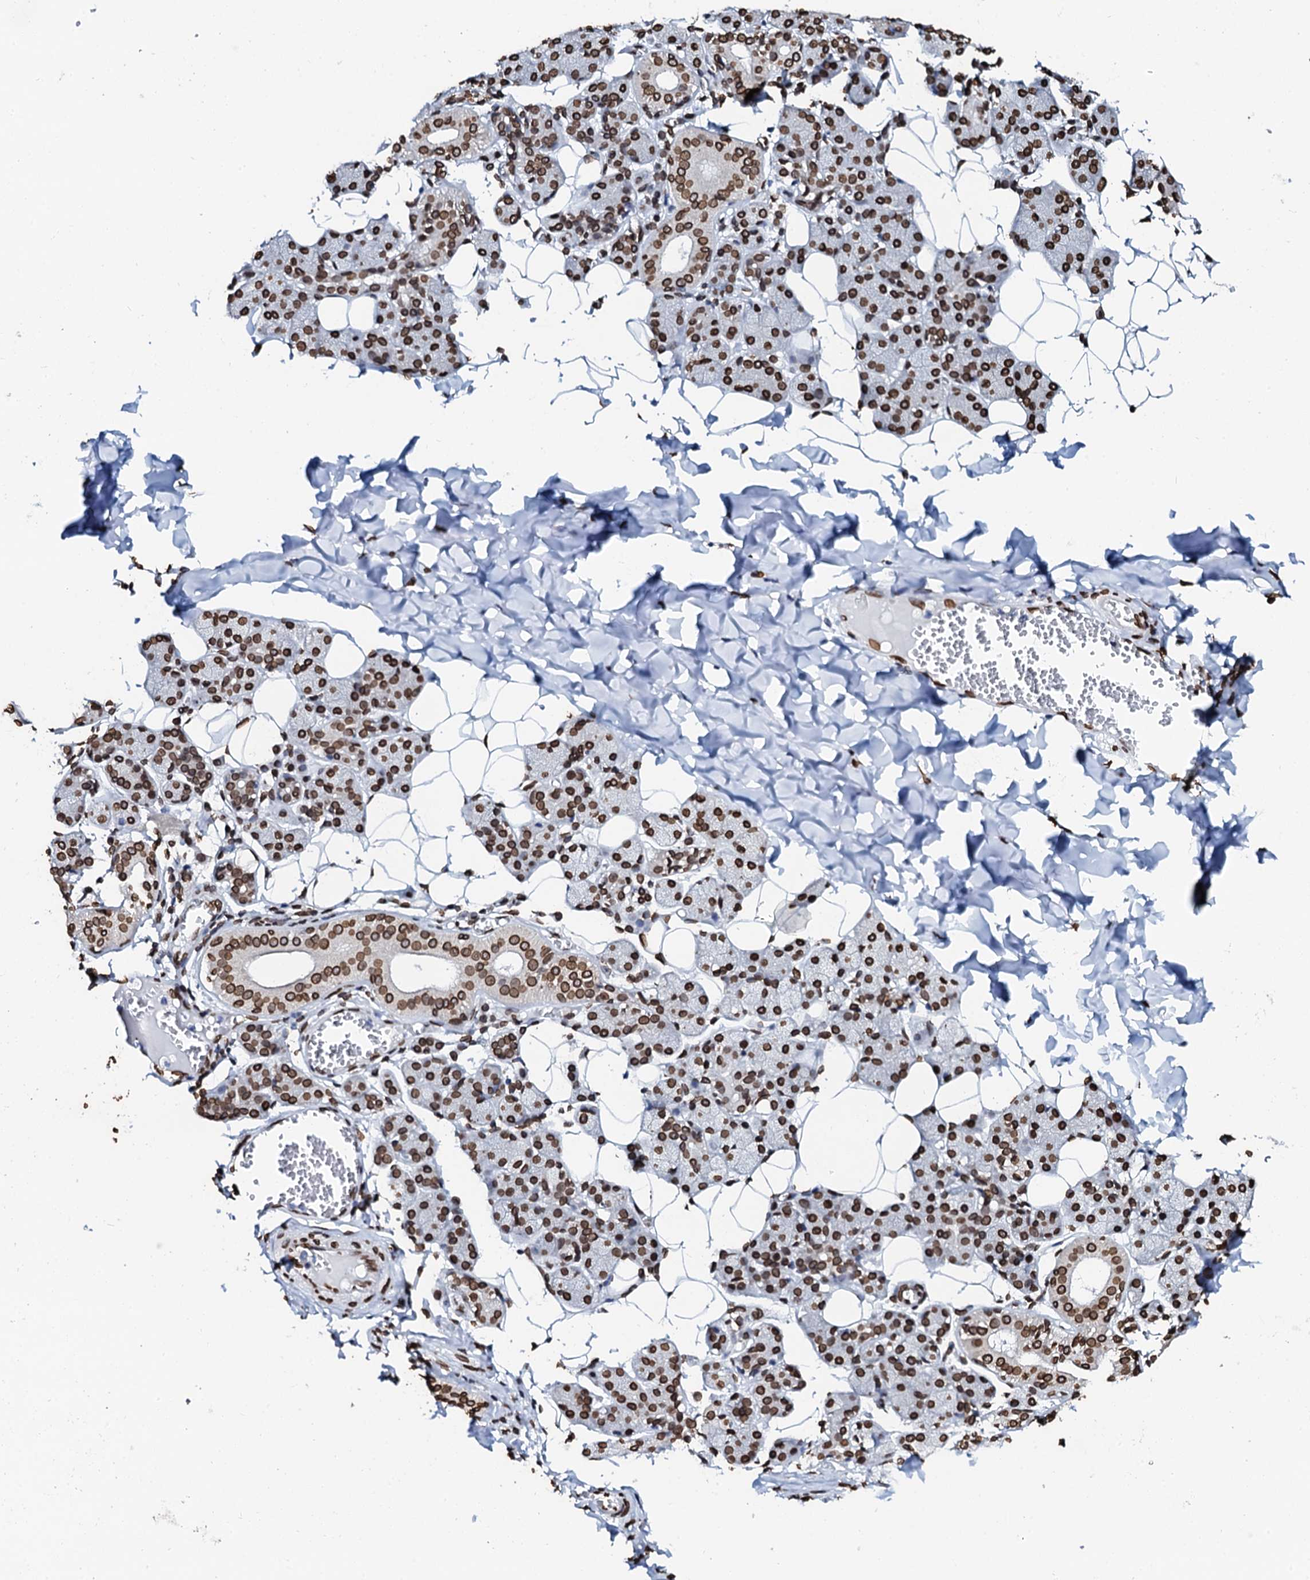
{"staining": {"intensity": "strong", "quantity": ">75%", "location": "nuclear"}, "tissue": "salivary gland", "cell_type": "Glandular cells", "image_type": "normal", "snomed": [{"axis": "morphology", "description": "Normal tissue, NOS"}, {"axis": "topography", "description": "Salivary gland"}], "caption": "A high-resolution image shows IHC staining of unremarkable salivary gland, which reveals strong nuclear staining in about >75% of glandular cells. Nuclei are stained in blue.", "gene": "KATNAL2", "patient": {"sex": "female", "age": 33}}